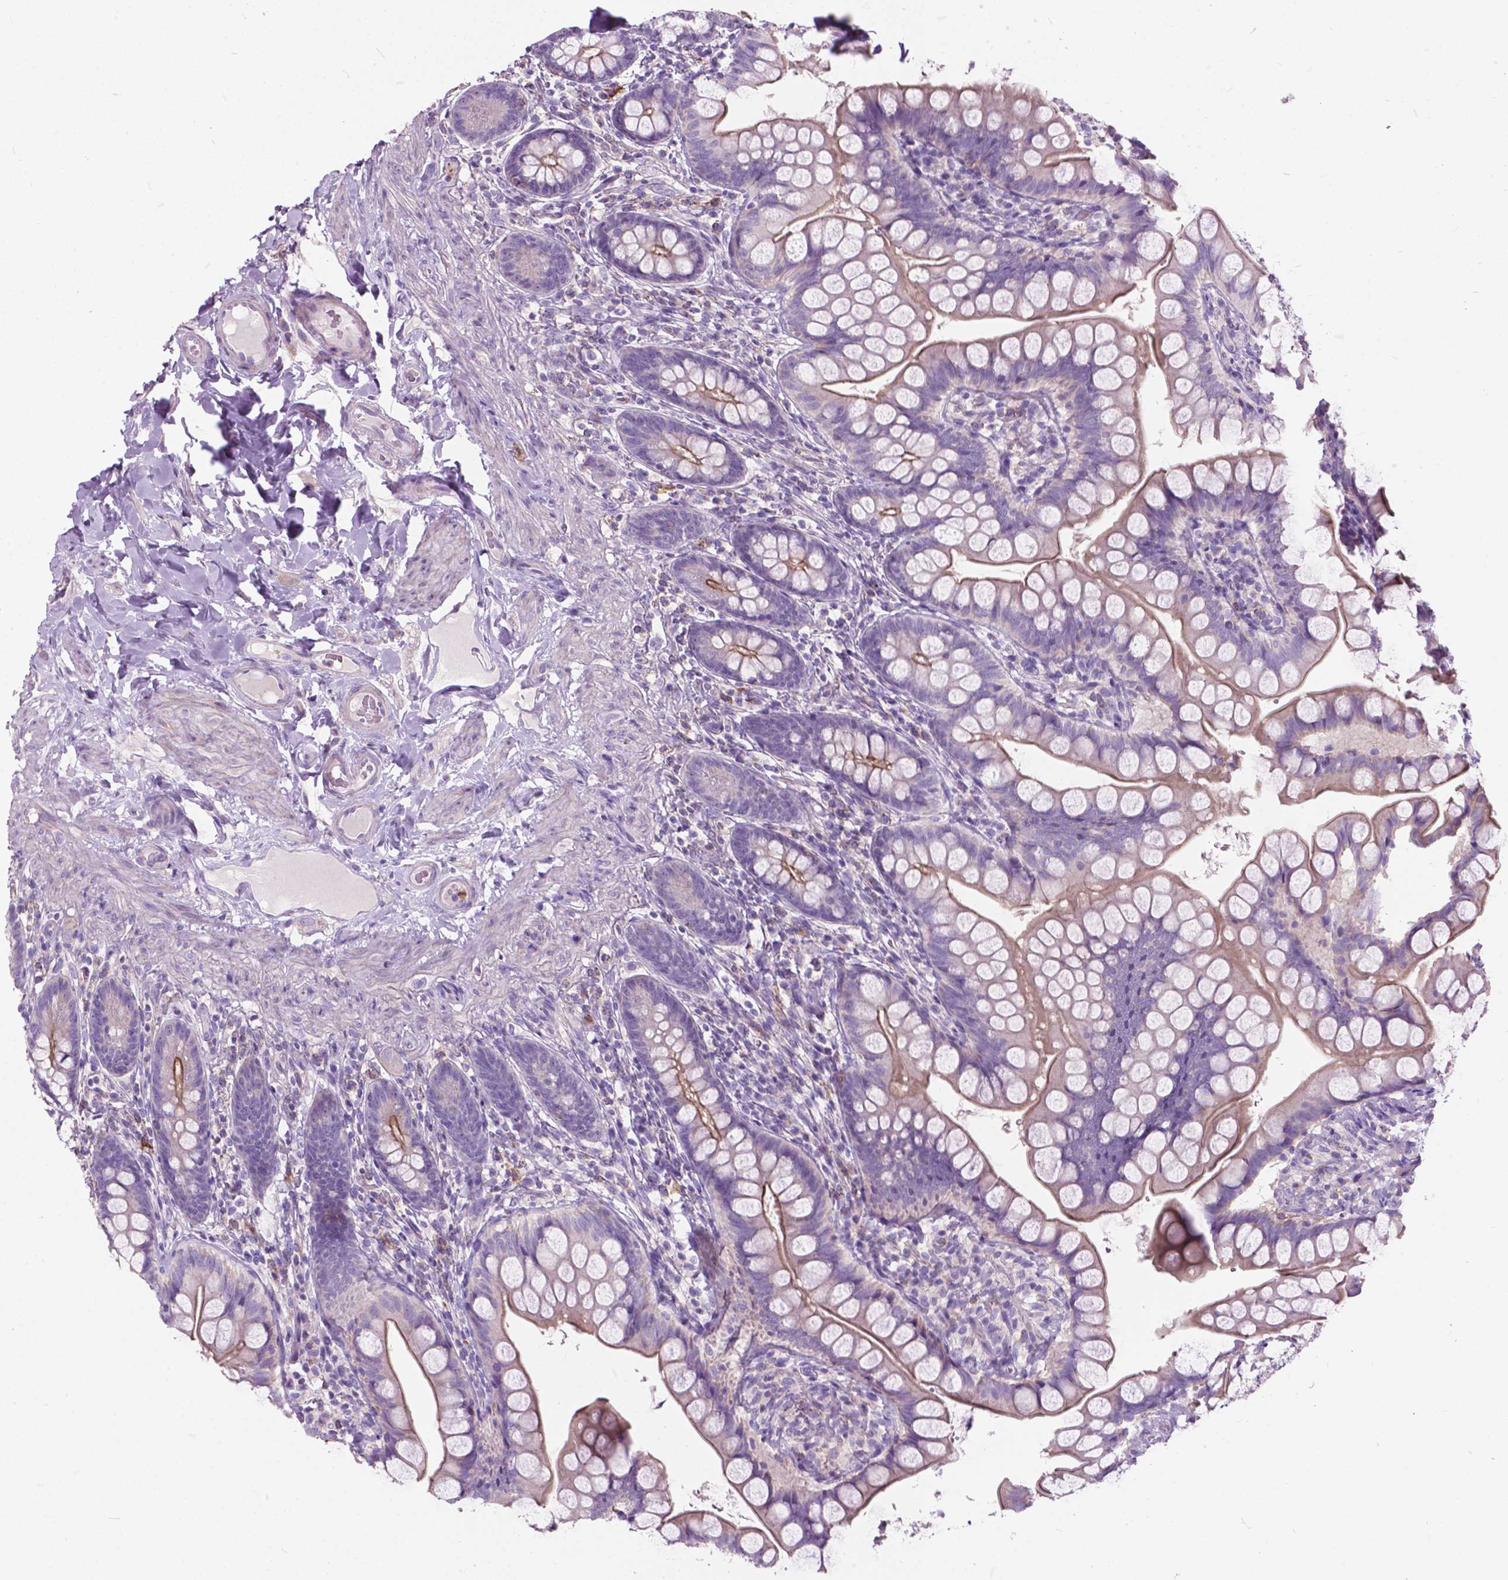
{"staining": {"intensity": "moderate", "quantity": "25%-75%", "location": "cytoplasmic/membranous"}, "tissue": "small intestine", "cell_type": "Glandular cells", "image_type": "normal", "snomed": [{"axis": "morphology", "description": "Normal tissue, NOS"}, {"axis": "topography", "description": "Small intestine"}], "caption": "A medium amount of moderate cytoplasmic/membranous expression is appreciated in about 25%-75% of glandular cells in benign small intestine.", "gene": "PRR35", "patient": {"sex": "male", "age": 70}}